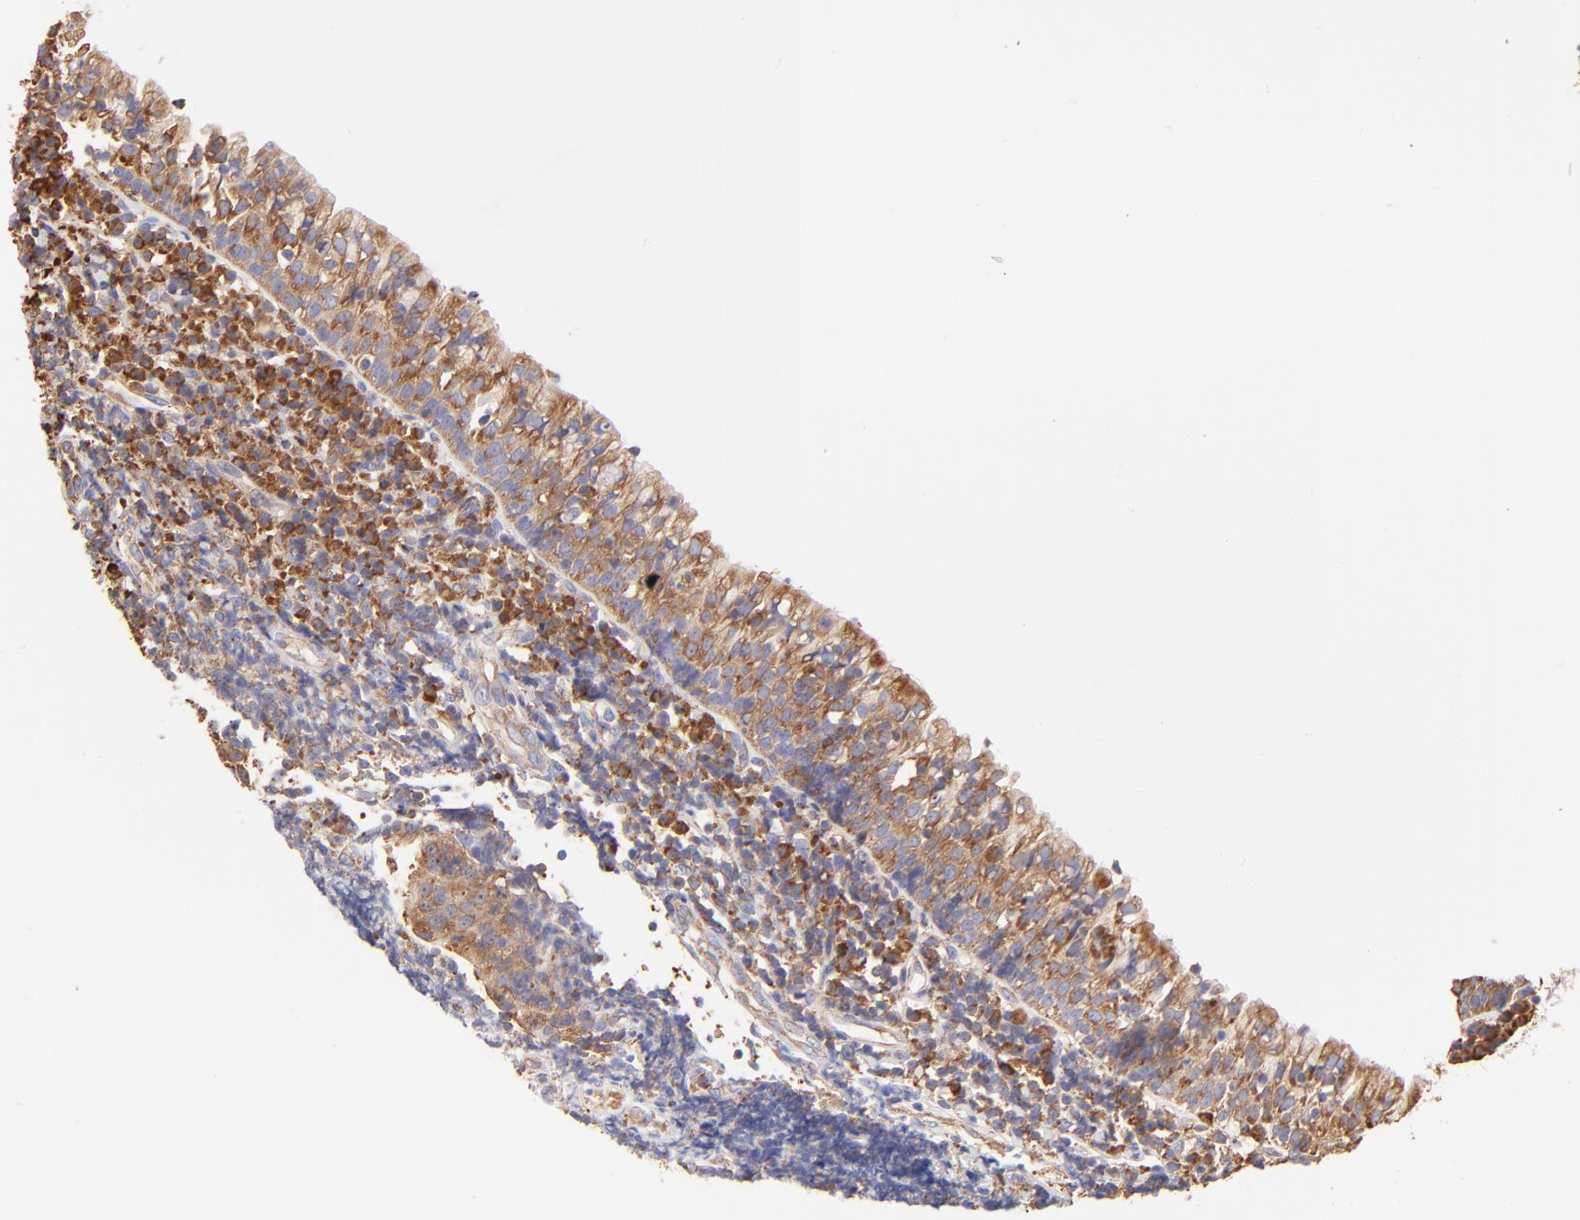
{"staining": {"intensity": "weak", "quantity": "<25%", "location": "cytoplasmic/membranous"}, "tissue": "tonsil", "cell_type": "Germinal center cells", "image_type": "normal", "snomed": [{"axis": "morphology", "description": "Normal tissue, NOS"}, {"axis": "topography", "description": "Tonsil"}], "caption": "This is an immunohistochemistry histopathology image of normal human tonsil. There is no positivity in germinal center cells.", "gene": "RPL30", "patient": {"sex": "female", "age": 40}}